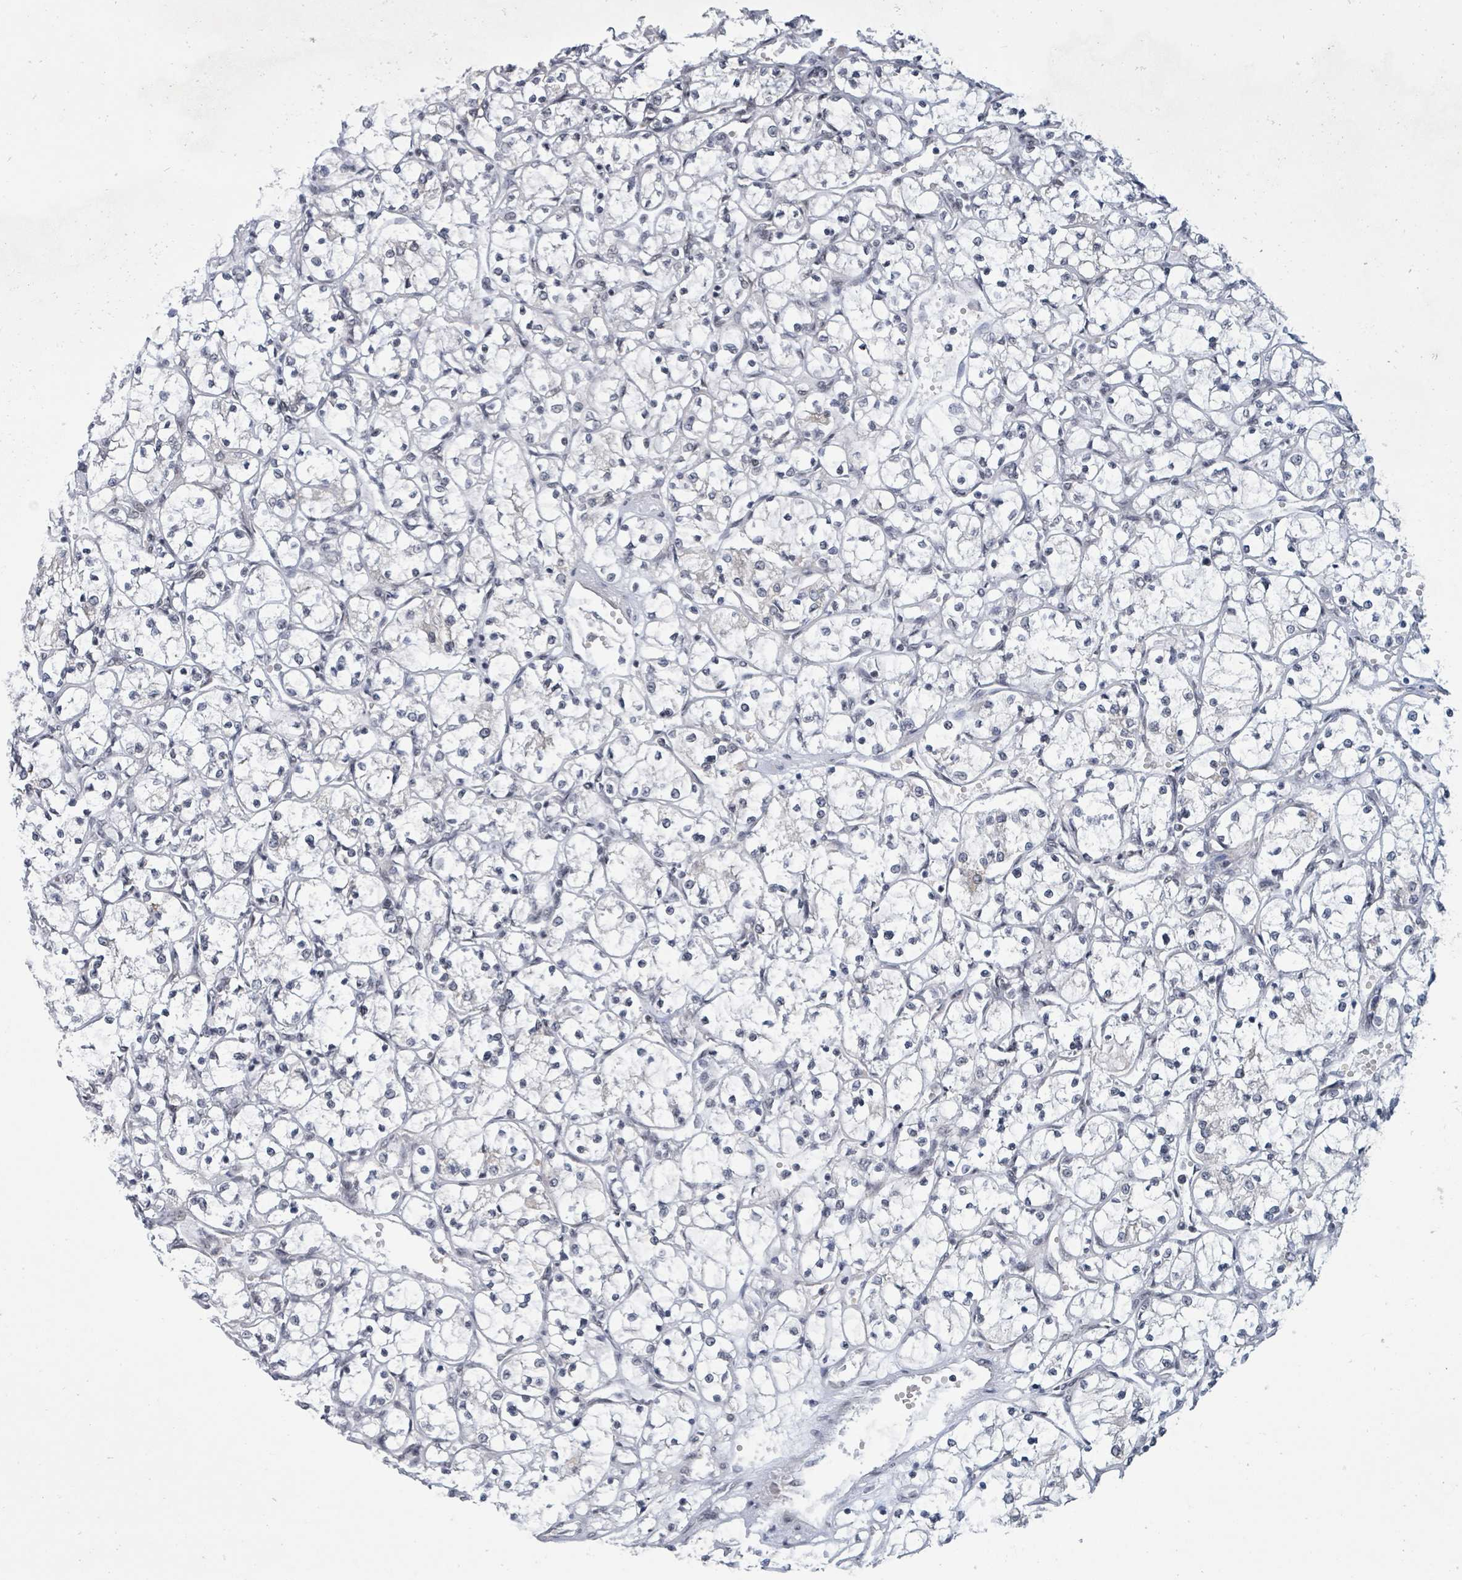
{"staining": {"intensity": "negative", "quantity": "none", "location": "none"}, "tissue": "renal cancer", "cell_type": "Tumor cells", "image_type": "cancer", "snomed": [{"axis": "morphology", "description": "Adenocarcinoma, NOS"}, {"axis": "topography", "description": "Kidney"}], "caption": "DAB immunohistochemical staining of human adenocarcinoma (renal) shows no significant expression in tumor cells.", "gene": "BANP", "patient": {"sex": "female", "age": 69}}